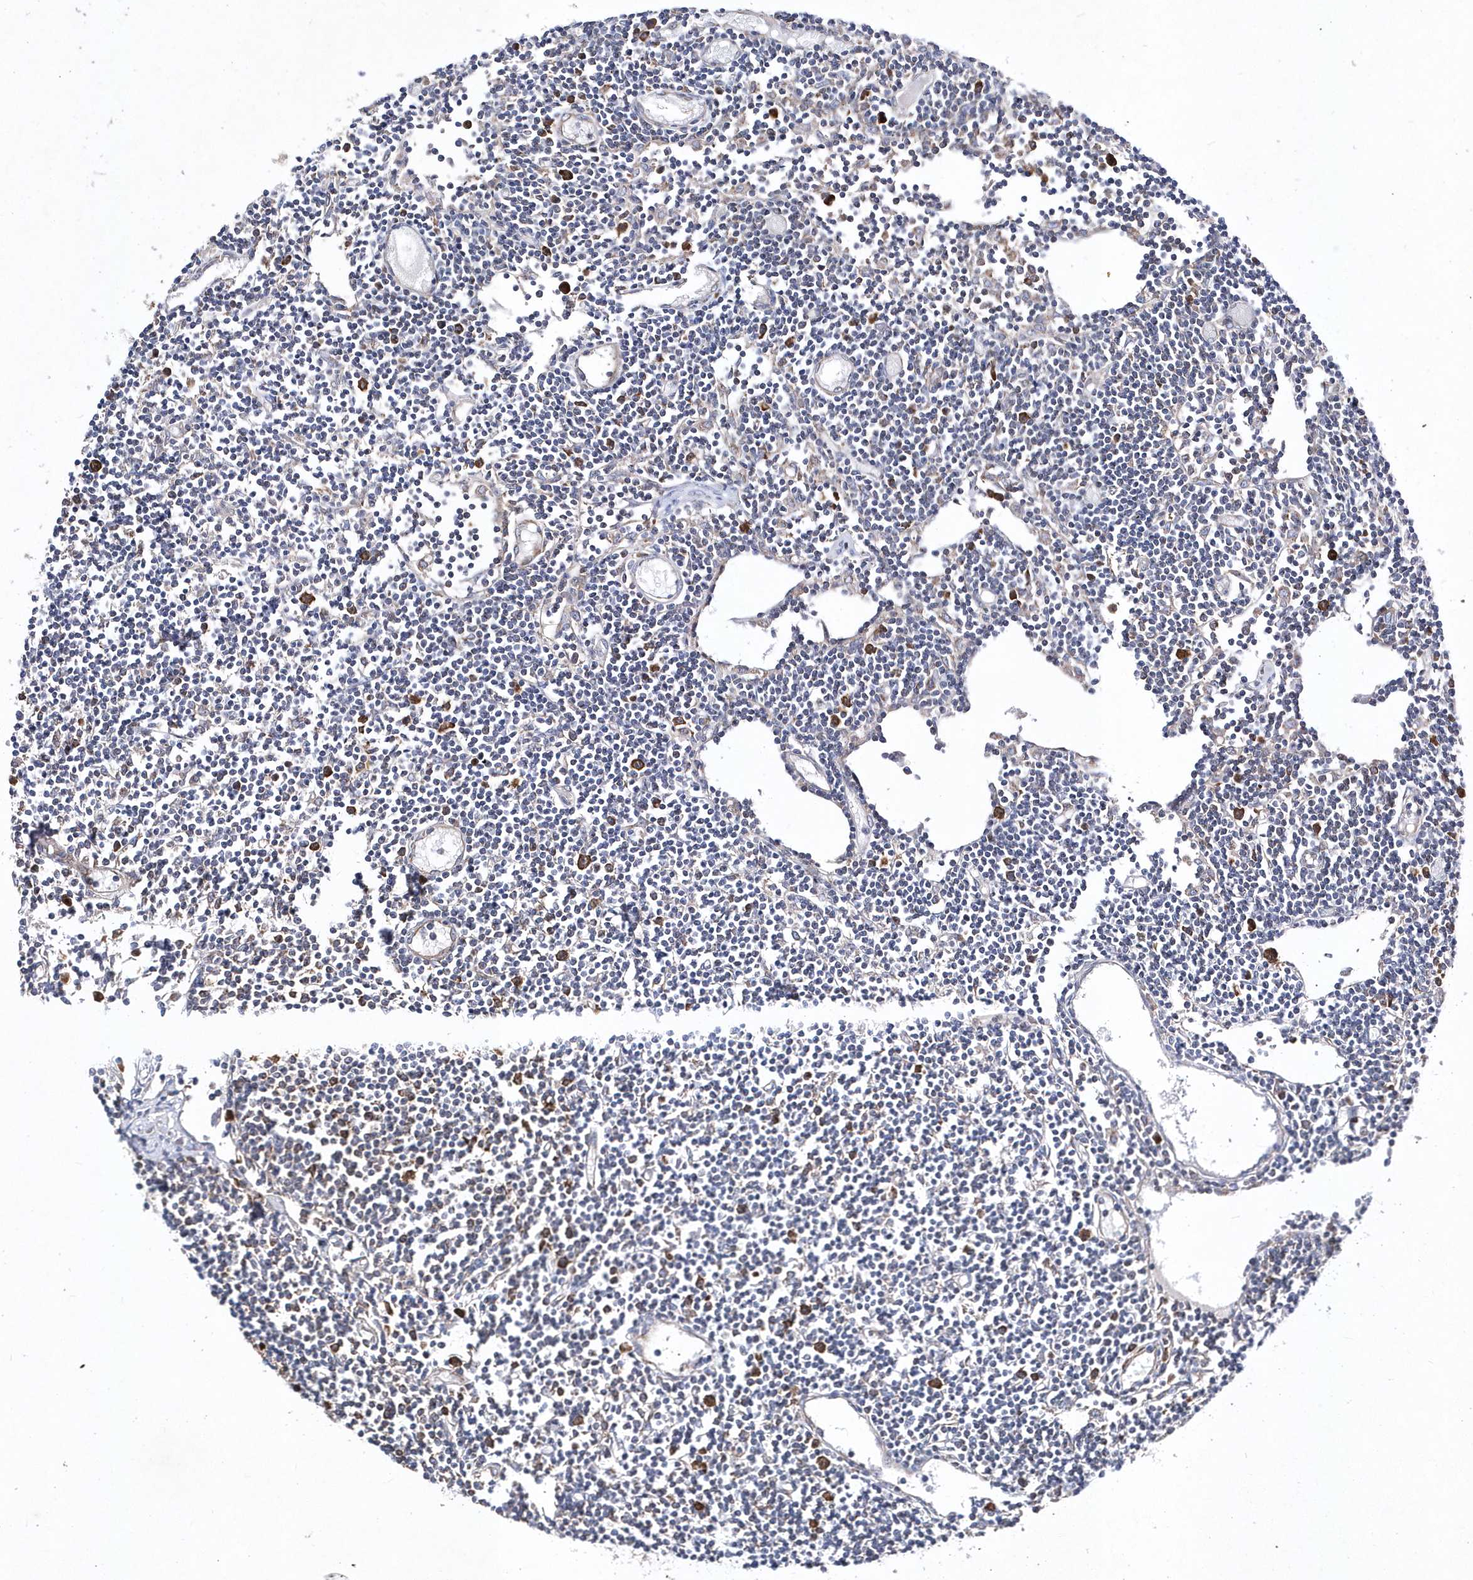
{"staining": {"intensity": "strong", "quantity": "25%-75%", "location": "cytoplasmic/membranous"}, "tissue": "lymph node", "cell_type": "Germinal center cells", "image_type": "normal", "snomed": [{"axis": "morphology", "description": "Normal tissue, NOS"}, {"axis": "topography", "description": "Lymph node"}], "caption": "A micrograph of lymph node stained for a protein shows strong cytoplasmic/membranous brown staining in germinal center cells. (DAB (3,3'-diaminobenzidine) = brown stain, brightfield microscopy at high magnification).", "gene": "JKAMP", "patient": {"sex": "female", "age": 11}}